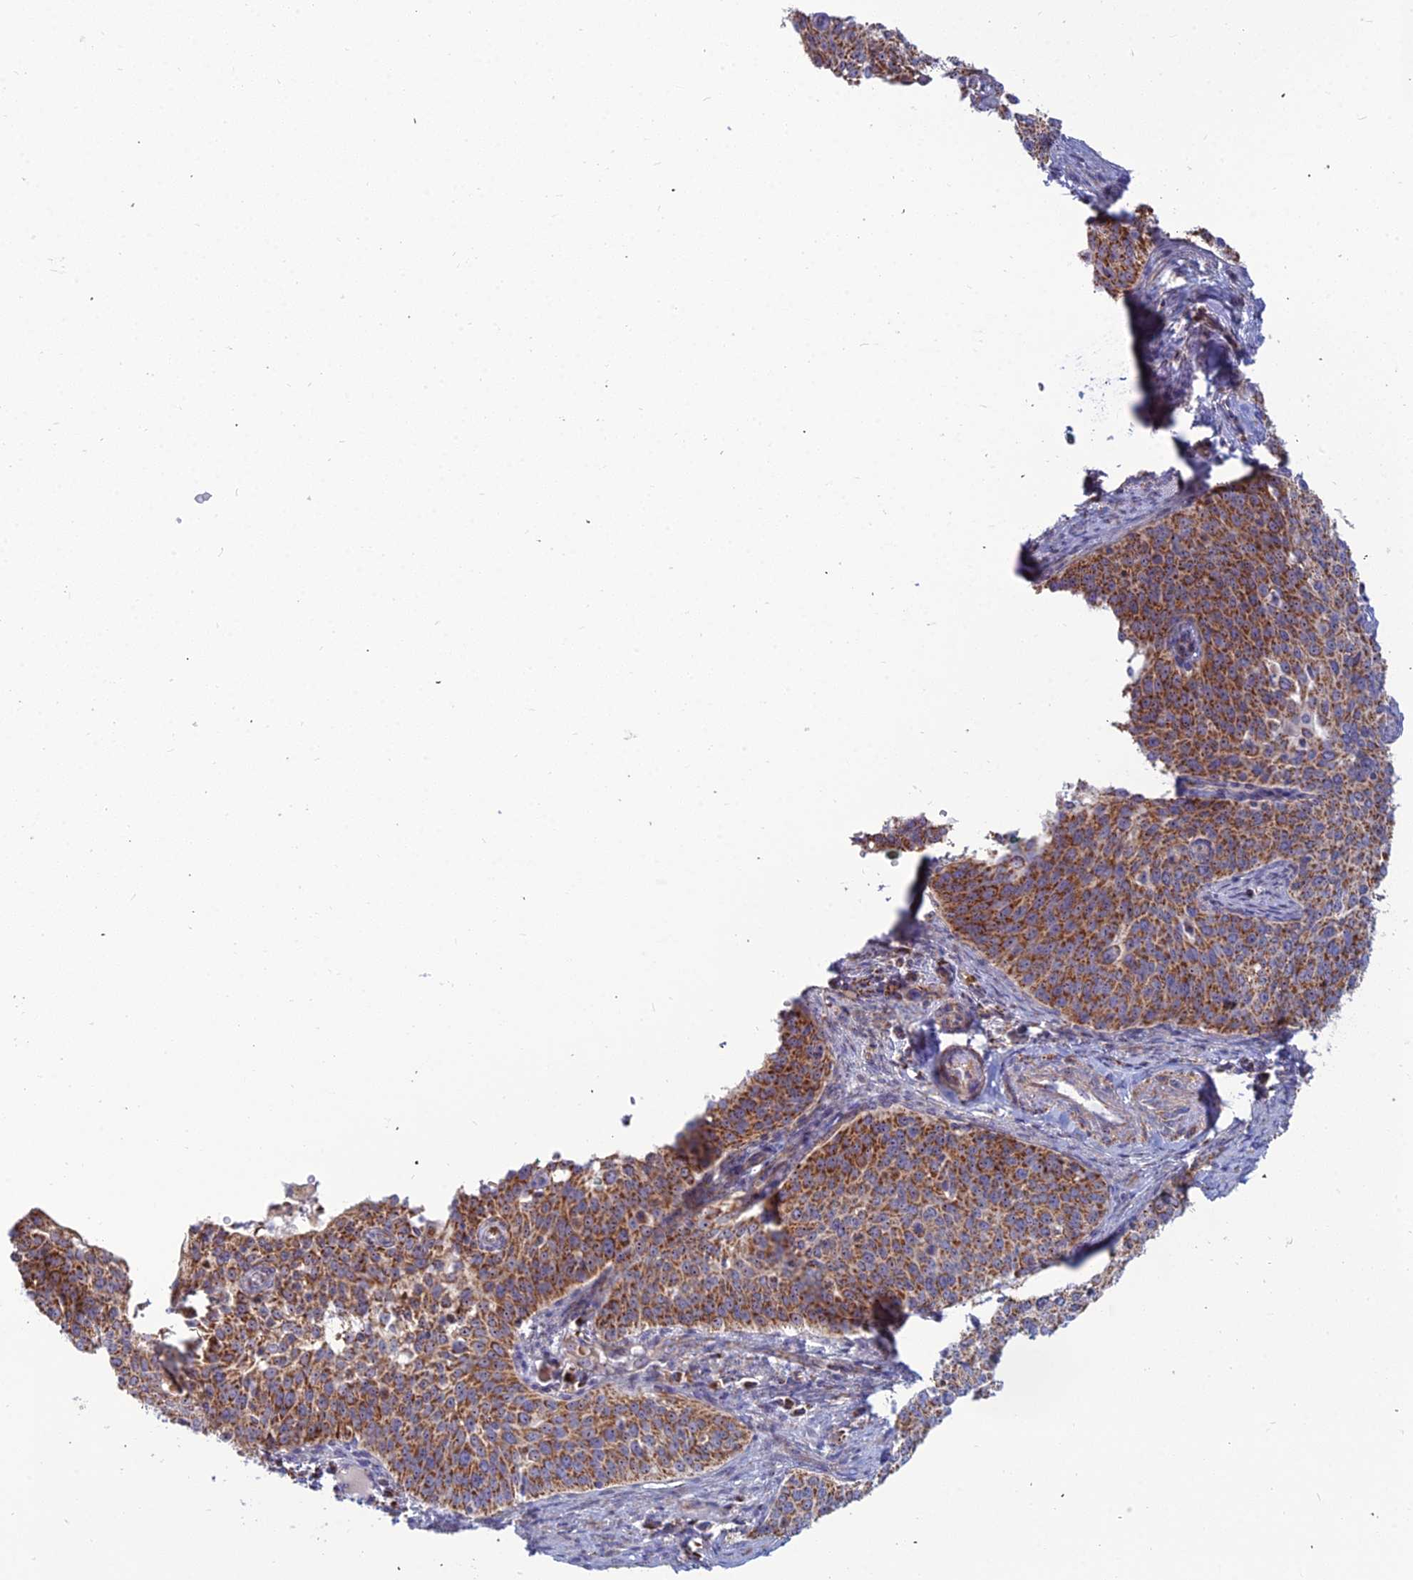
{"staining": {"intensity": "strong", "quantity": ">75%", "location": "cytoplasmic/membranous"}, "tissue": "cervical cancer", "cell_type": "Tumor cells", "image_type": "cancer", "snomed": [{"axis": "morphology", "description": "Squamous cell carcinoma, NOS"}, {"axis": "topography", "description": "Cervix"}], "caption": "Strong cytoplasmic/membranous positivity for a protein is appreciated in about >75% of tumor cells of cervical cancer using immunohistochemistry.", "gene": "SLC35F4", "patient": {"sex": "female", "age": 44}}